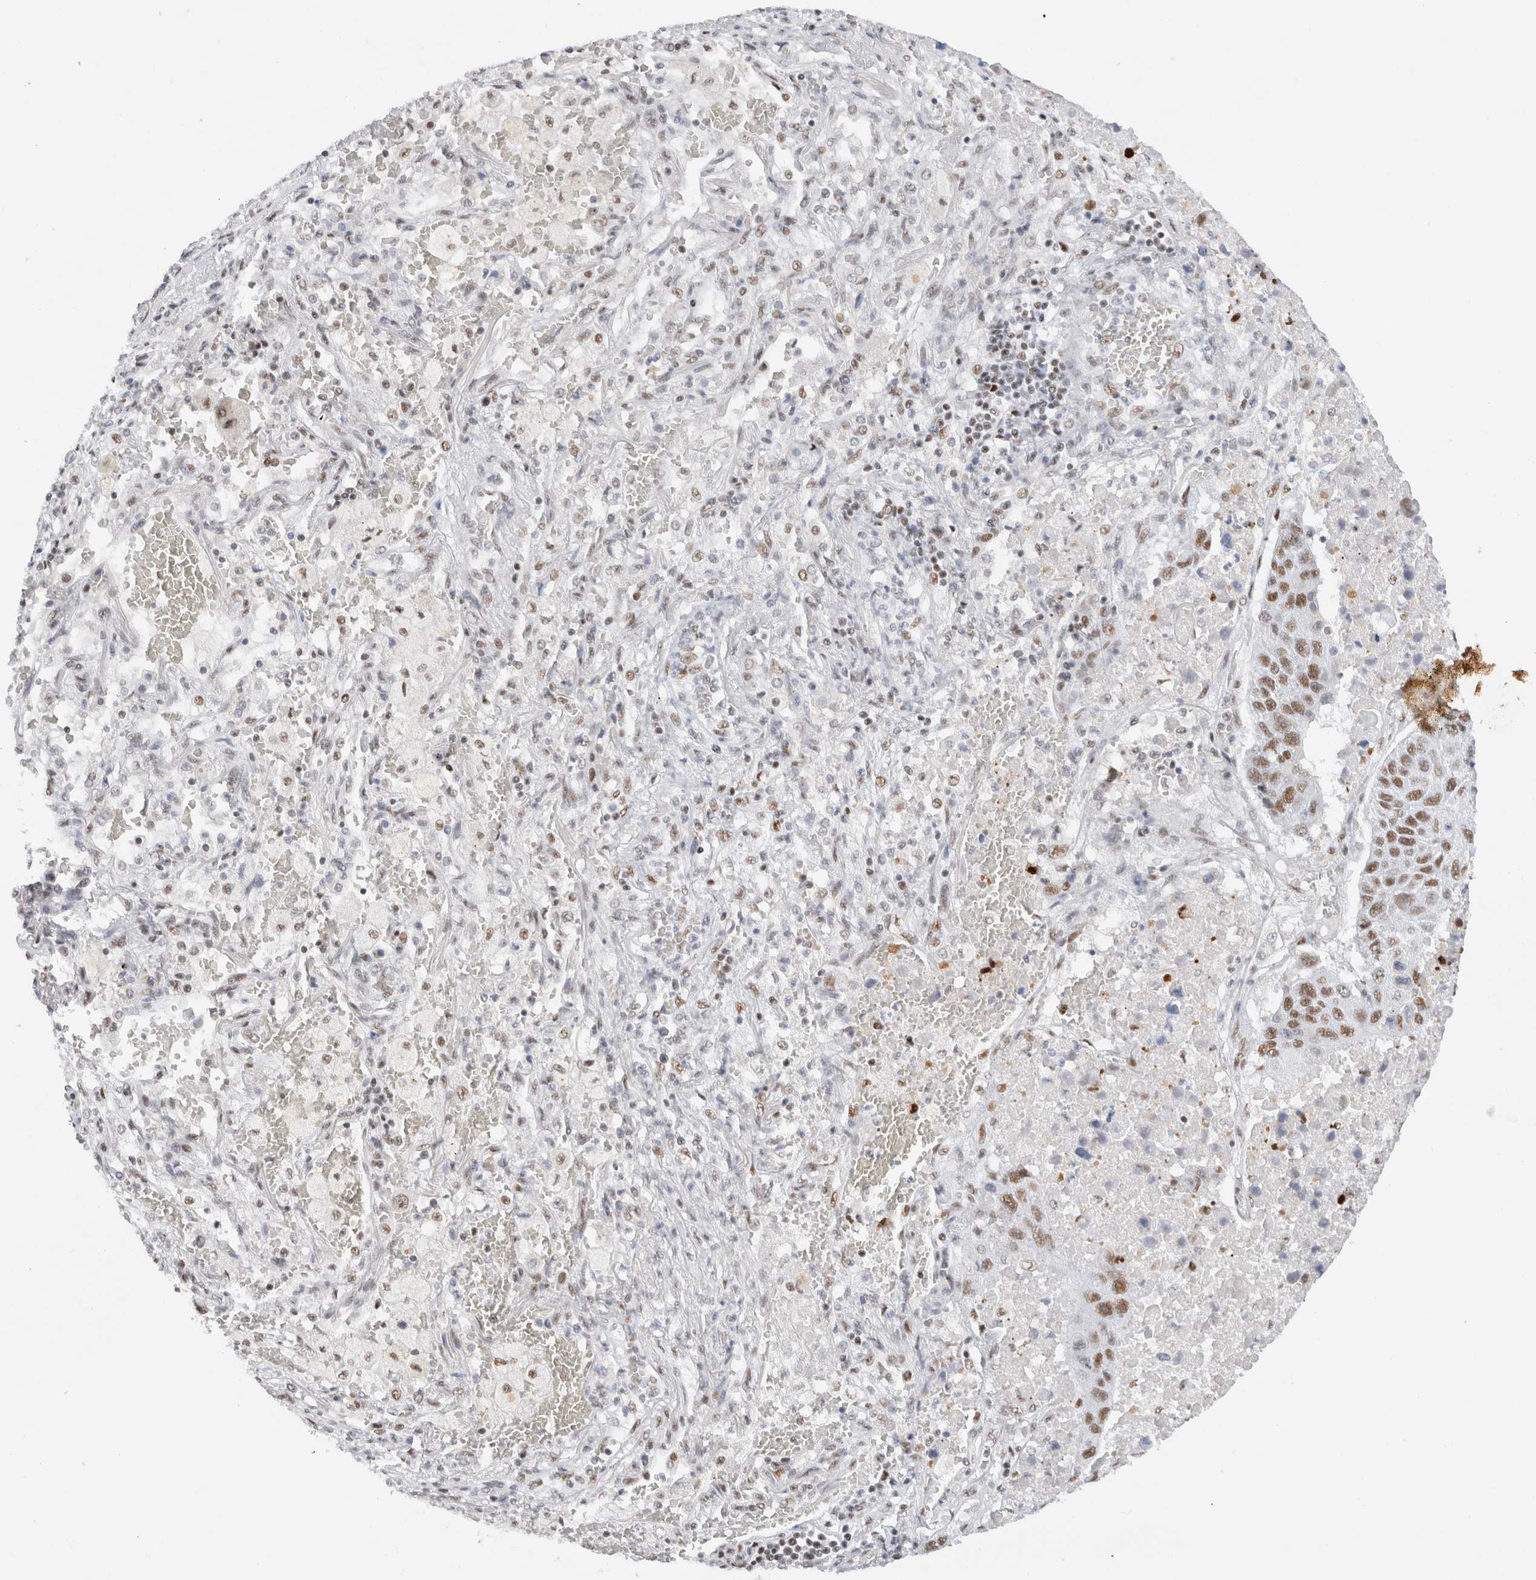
{"staining": {"intensity": "moderate", "quantity": ">75%", "location": "nuclear"}, "tissue": "lung cancer", "cell_type": "Tumor cells", "image_type": "cancer", "snomed": [{"axis": "morphology", "description": "Squamous cell carcinoma, NOS"}, {"axis": "topography", "description": "Lung"}], "caption": "Lung squamous cell carcinoma was stained to show a protein in brown. There is medium levels of moderate nuclear positivity in about >75% of tumor cells.", "gene": "COPS7A", "patient": {"sex": "male", "age": 61}}